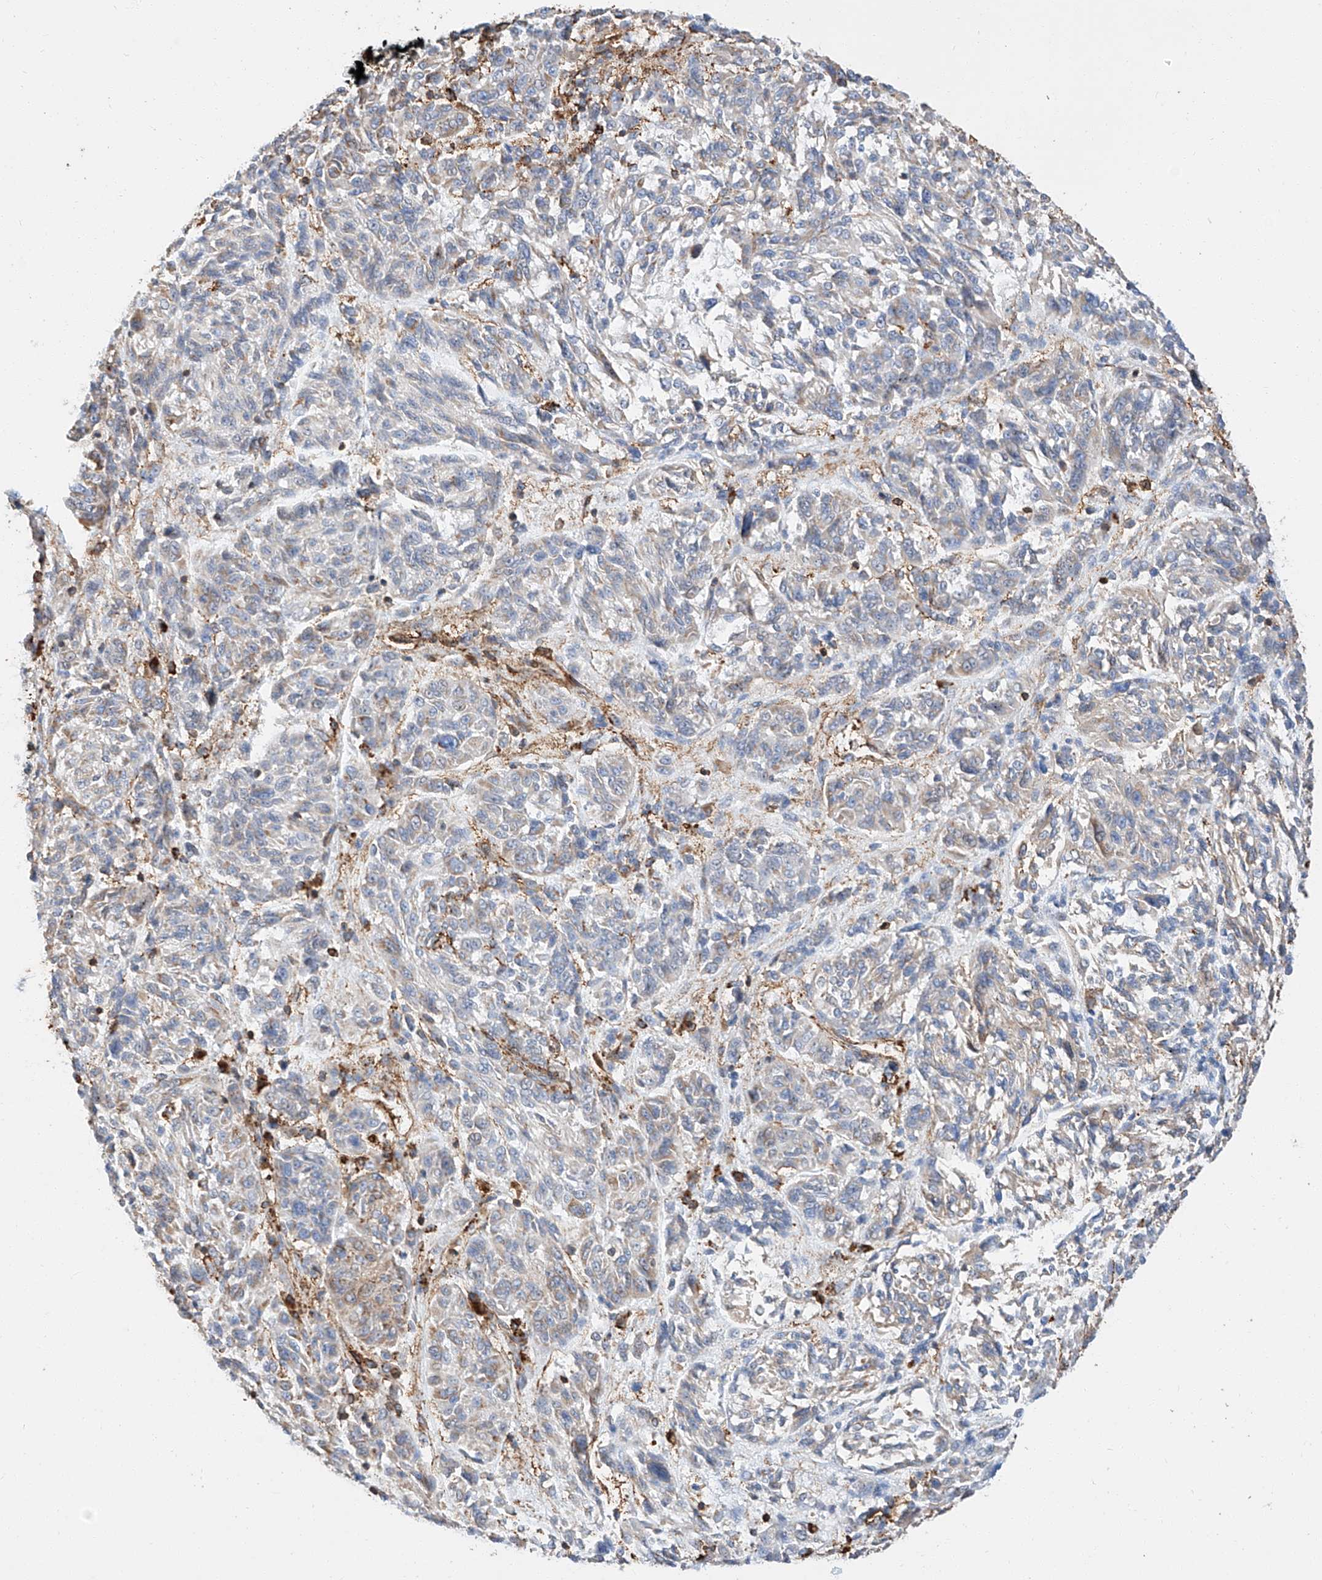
{"staining": {"intensity": "negative", "quantity": "none", "location": "none"}, "tissue": "melanoma", "cell_type": "Tumor cells", "image_type": "cancer", "snomed": [{"axis": "morphology", "description": "Malignant melanoma, NOS"}, {"axis": "topography", "description": "Skin"}], "caption": "High power microscopy micrograph of an immunohistochemistry (IHC) histopathology image of melanoma, revealing no significant positivity in tumor cells.", "gene": "WFS1", "patient": {"sex": "male", "age": 53}}